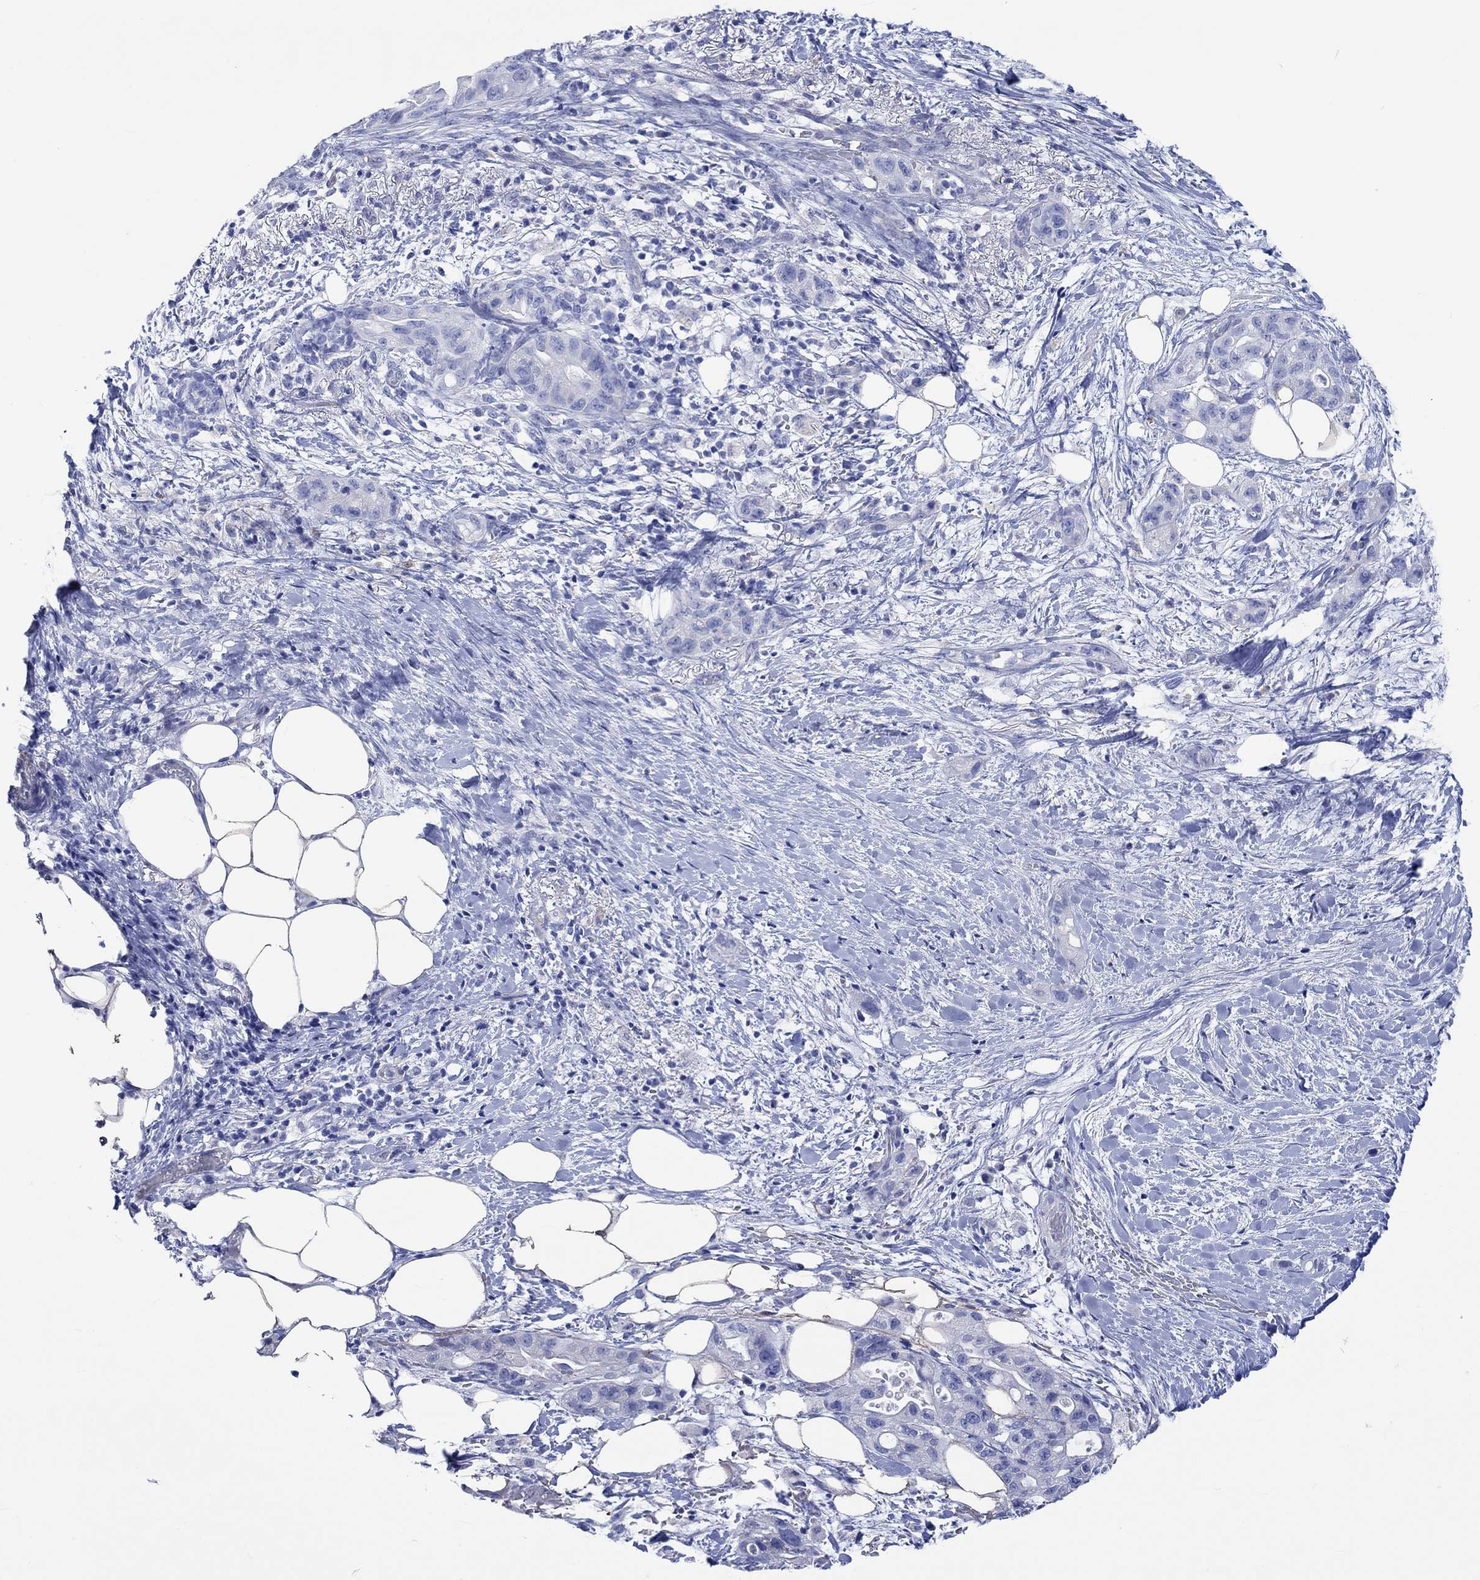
{"staining": {"intensity": "negative", "quantity": "none", "location": "none"}, "tissue": "pancreatic cancer", "cell_type": "Tumor cells", "image_type": "cancer", "snomed": [{"axis": "morphology", "description": "Adenocarcinoma, NOS"}, {"axis": "topography", "description": "Pancreas"}], "caption": "IHC micrograph of human pancreatic adenocarcinoma stained for a protein (brown), which exhibits no staining in tumor cells.", "gene": "CPLX2", "patient": {"sex": "female", "age": 72}}